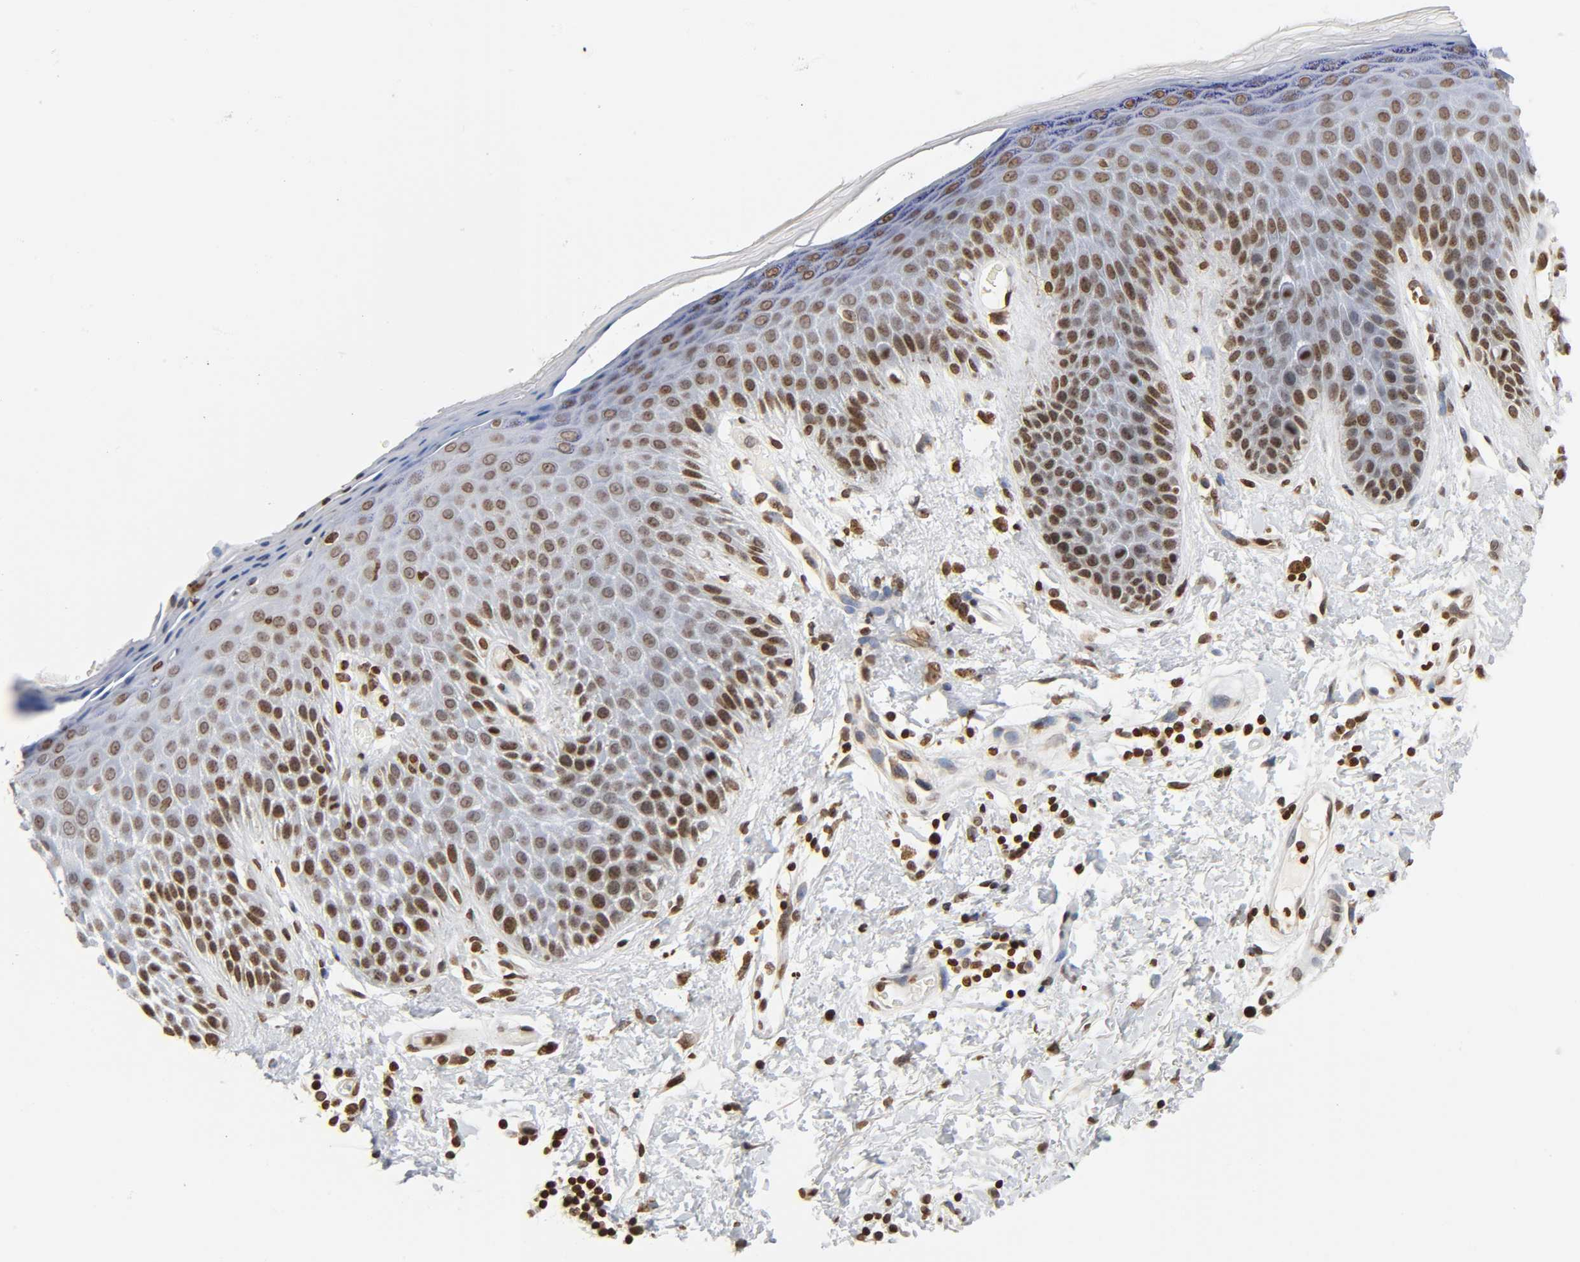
{"staining": {"intensity": "moderate", "quantity": ">75%", "location": "nuclear"}, "tissue": "skin", "cell_type": "Epidermal cells", "image_type": "normal", "snomed": [{"axis": "morphology", "description": "Normal tissue, NOS"}, {"axis": "topography", "description": "Anal"}], "caption": "A medium amount of moderate nuclear expression is identified in approximately >75% of epidermal cells in normal skin.", "gene": "HOXA6", "patient": {"sex": "female", "age": 46}}